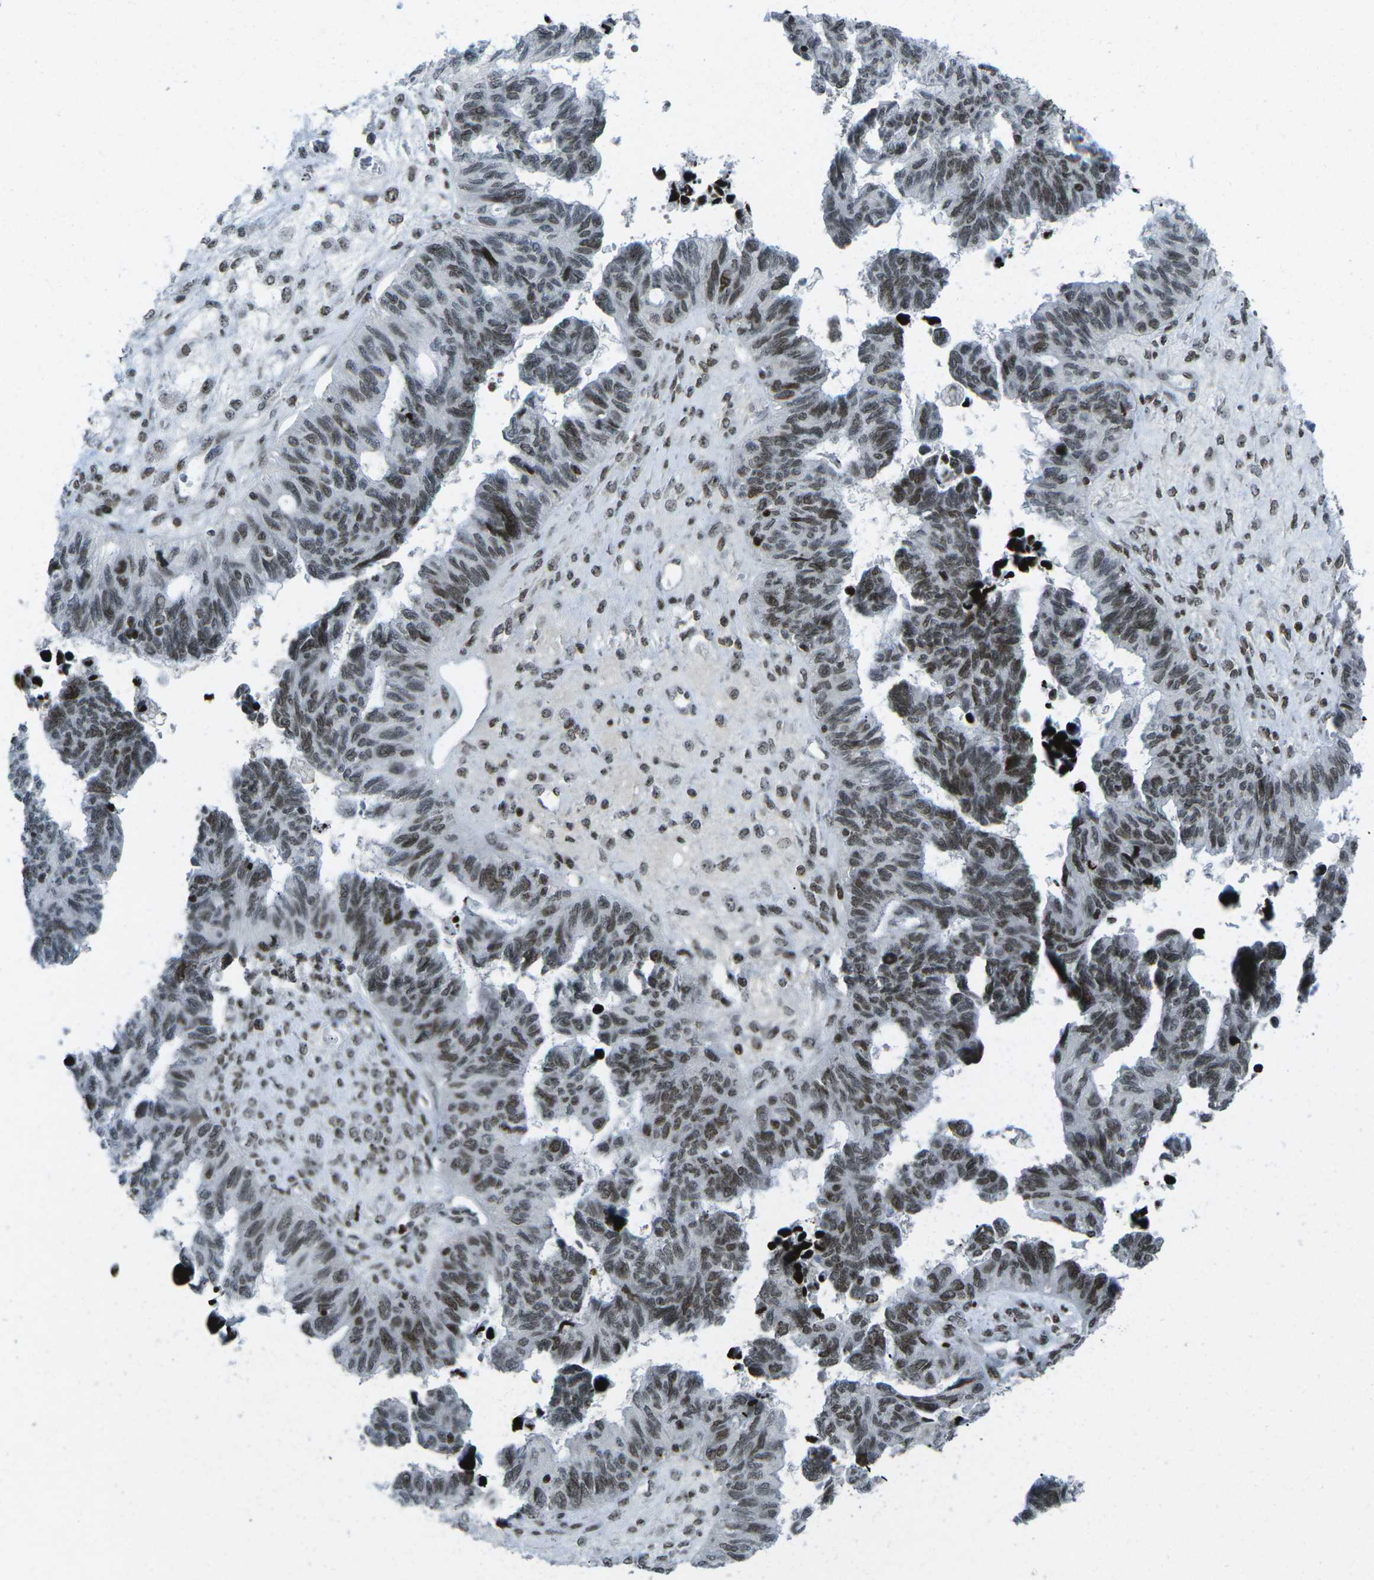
{"staining": {"intensity": "moderate", "quantity": ">75%", "location": "nuclear"}, "tissue": "ovarian cancer", "cell_type": "Tumor cells", "image_type": "cancer", "snomed": [{"axis": "morphology", "description": "Cystadenocarcinoma, serous, NOS"}, {"axis": "topography", "description": "Ovary"}], "caption": "Brown immunohistochemical staining in serous cystadenocarcinoma (ovarian) reveals moderate nuclear expression in about >75% of tumor cells.", "gene": "EME1", "patient": {"sex": "female", "age": 79}}